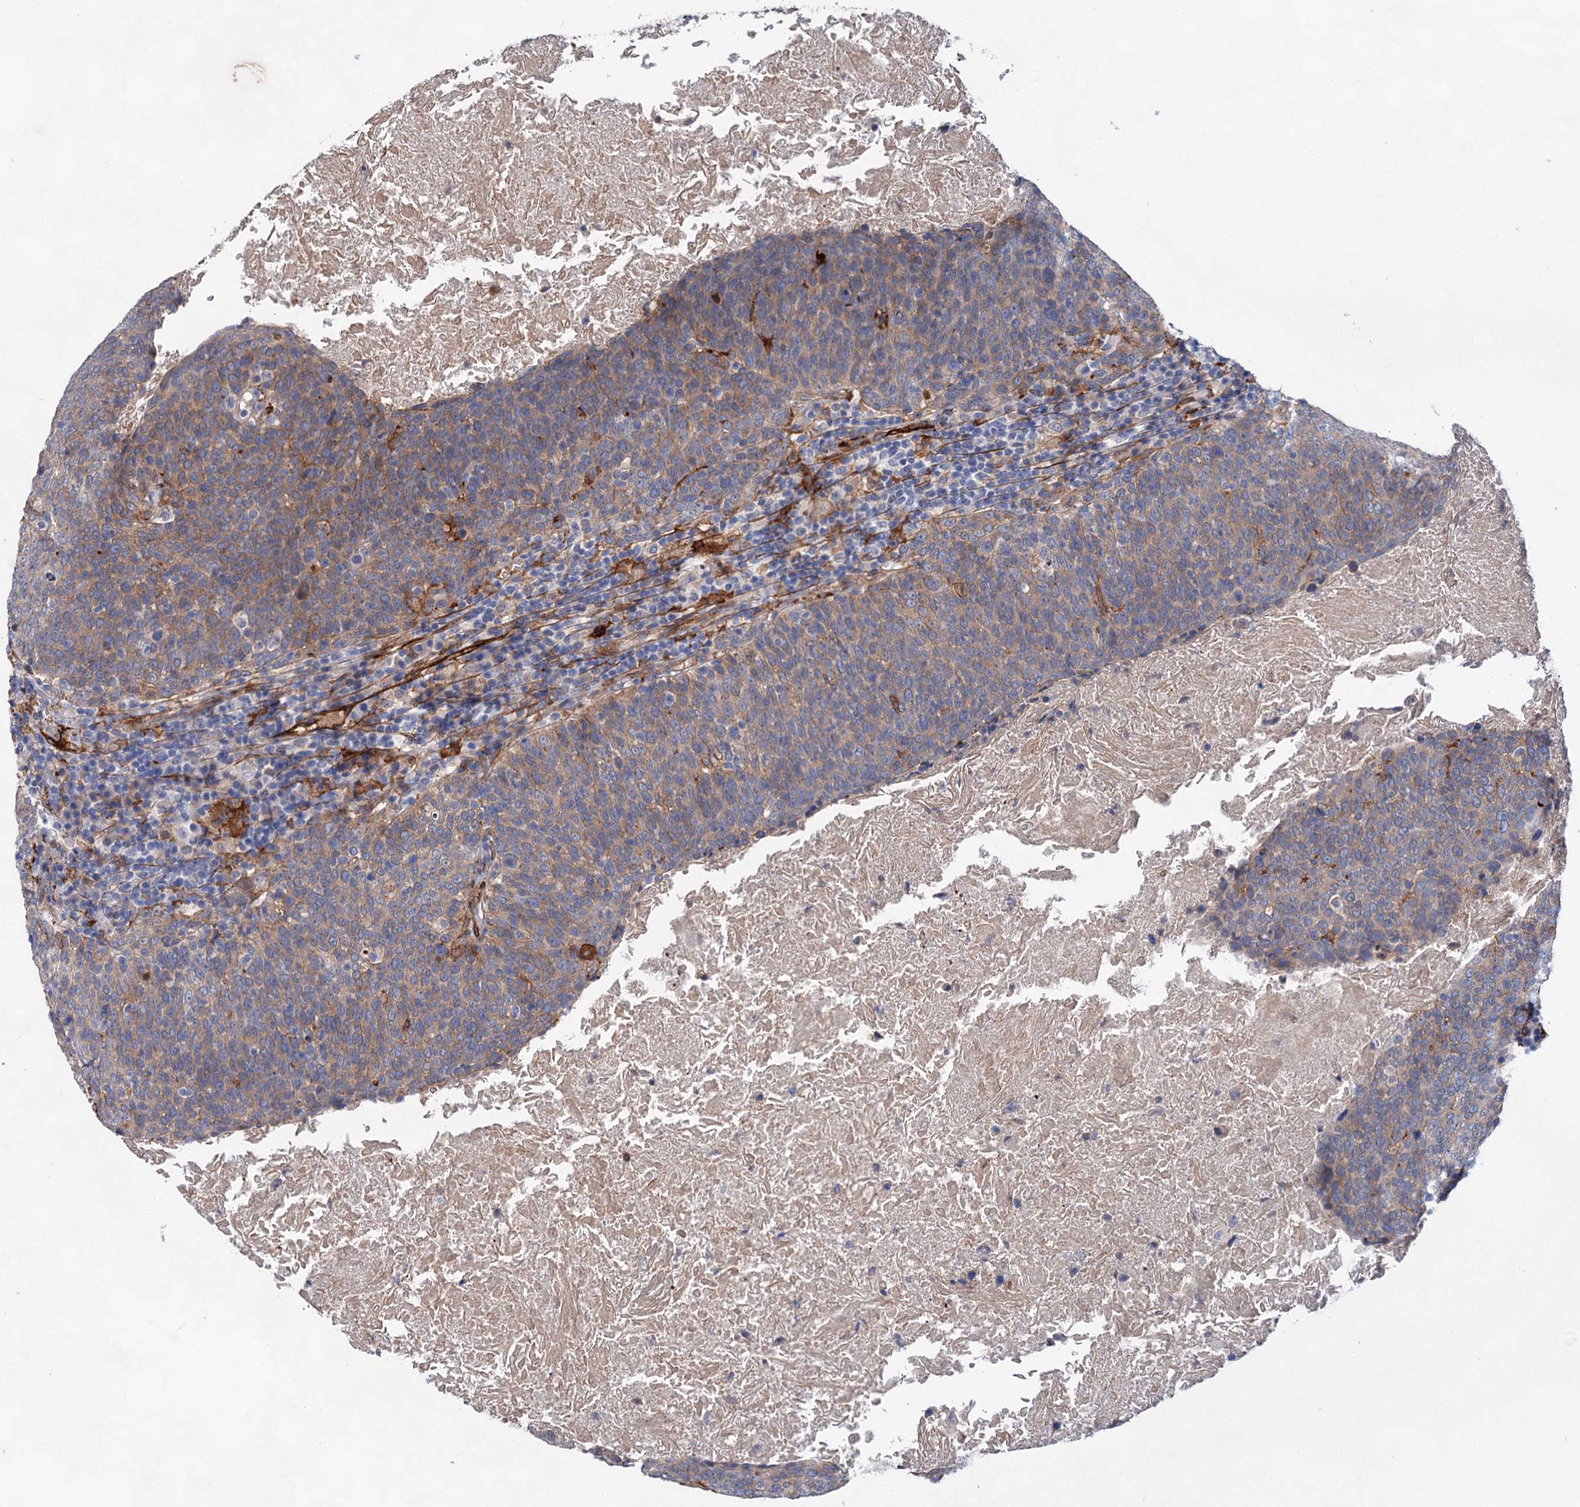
{"staining": {"intensity": "moderate", "quantity": ">75%", "location": "cytoplasmic/membranous"}, "tissue": "head and neck cancer", "cell_type": "Tumor cells", "image_type": "cancer", "snomed": [{"axis": "morphology", "description": "Squamous cell carcinoma, NOS"}, {"axis": "morphology", "description": "Squamous cell carcinoma, metastatic, NOS"}, {"axis": "topography", "description": "Lymph node"}, {"axis": "topography", "description": "Head-Neck"}], "caption": "A medium amount of moderate cytoplasmic/membranous positivity is seen in approximately >75% of tumor cells in head and neck cancer tissue. (DAB (3,3'-diaminobenzidine) IHC with brightfield microscopy, high magnification).", "gene": "TMTC3", "patient": {"sex": "male", "age": 62}}